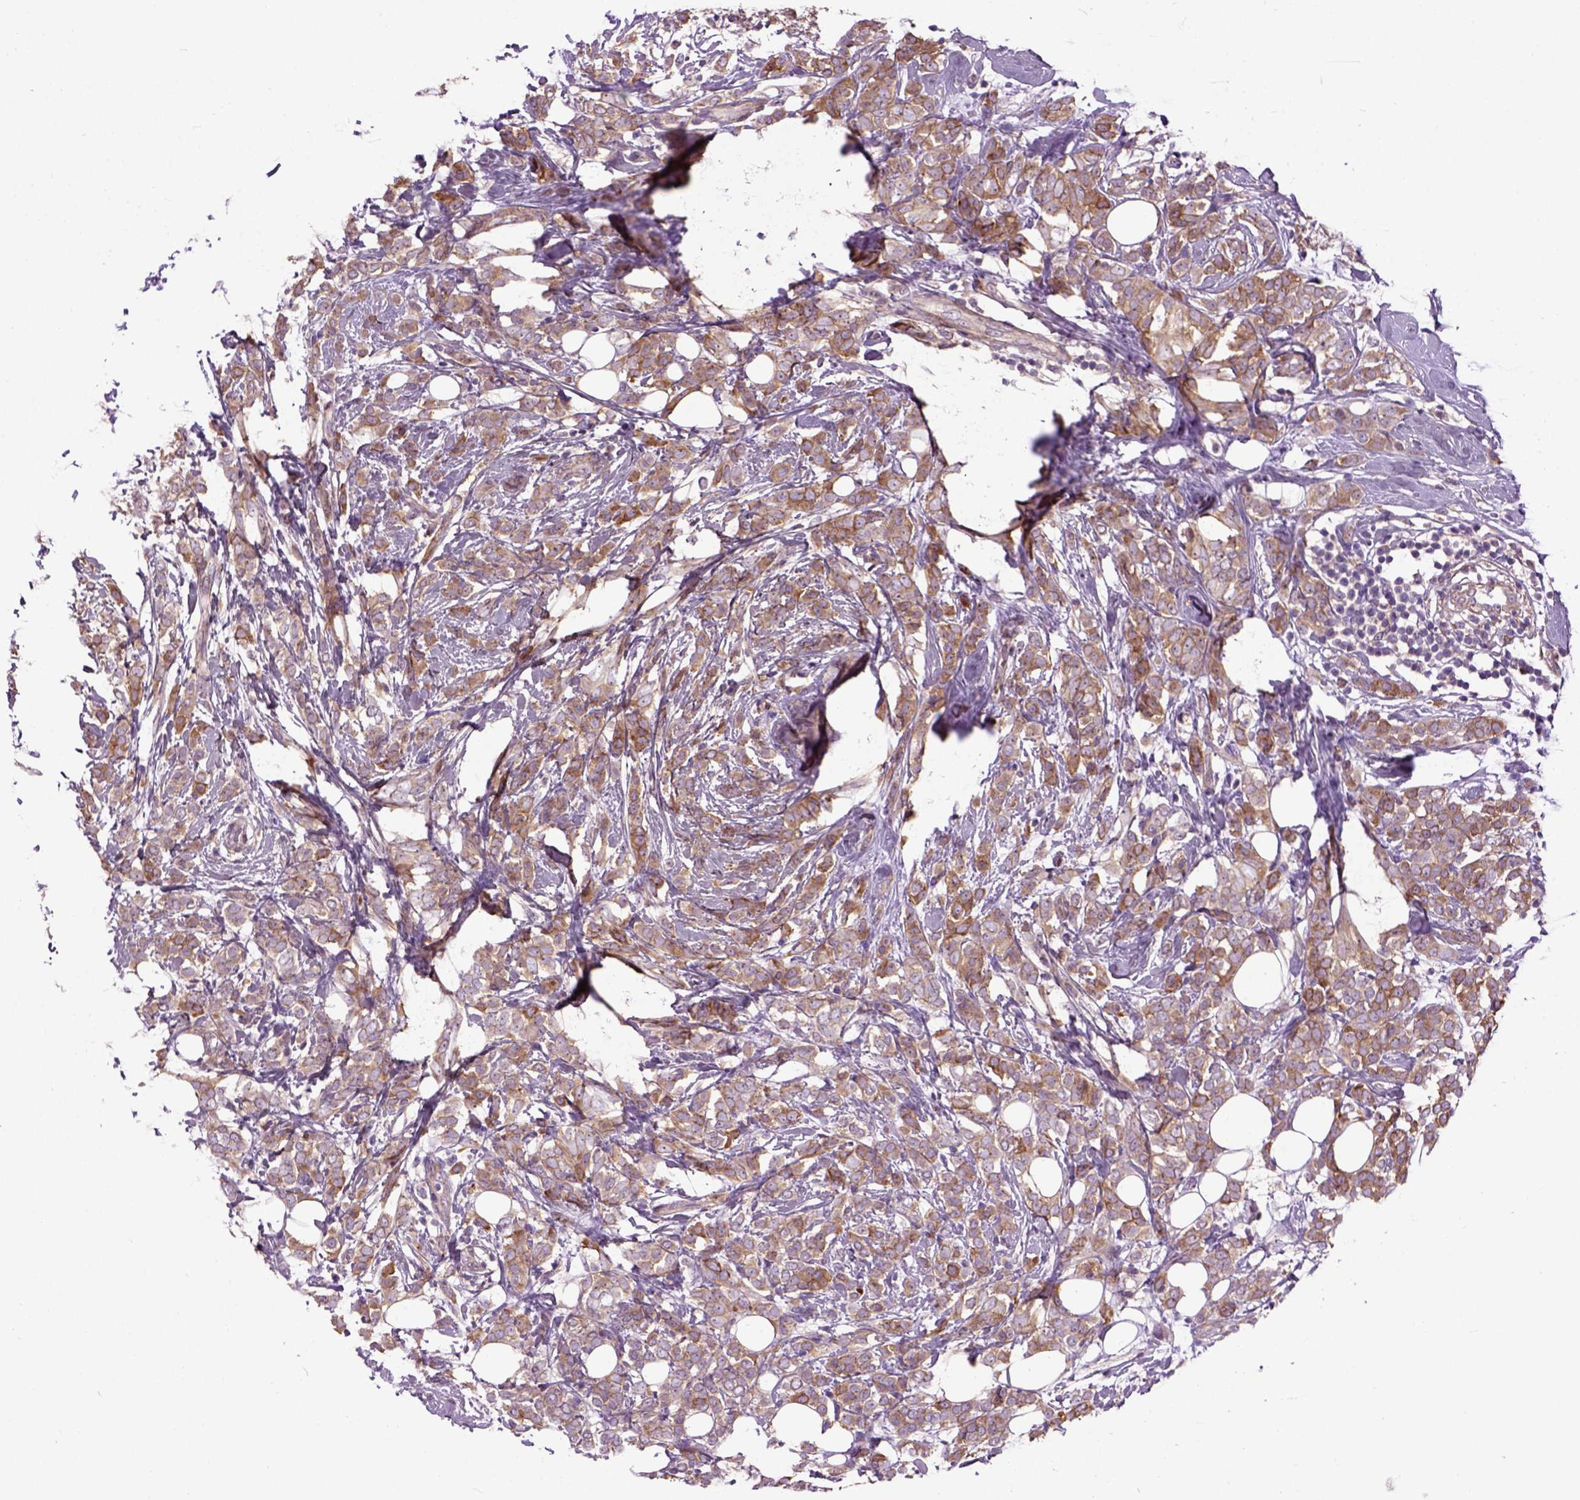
{"staining": {"intensity": "moderate", "quantity": ">75%", "location": "cytoplasmic/membranous"}, "tissue": "breast cancer", "cell_type": "Tumor cells", "image_type": "cancer", "snomed": [{"axis": "morphology", "description": "Lobular carcinoma"}, {"axis": "topography", "description": "Breast"}], "caption": "Breast cancer stained with a protein marker reveals moderate staining in tumor cells.", "gene": "MAPT", "patient": {"sex": "female", "age": 49}}